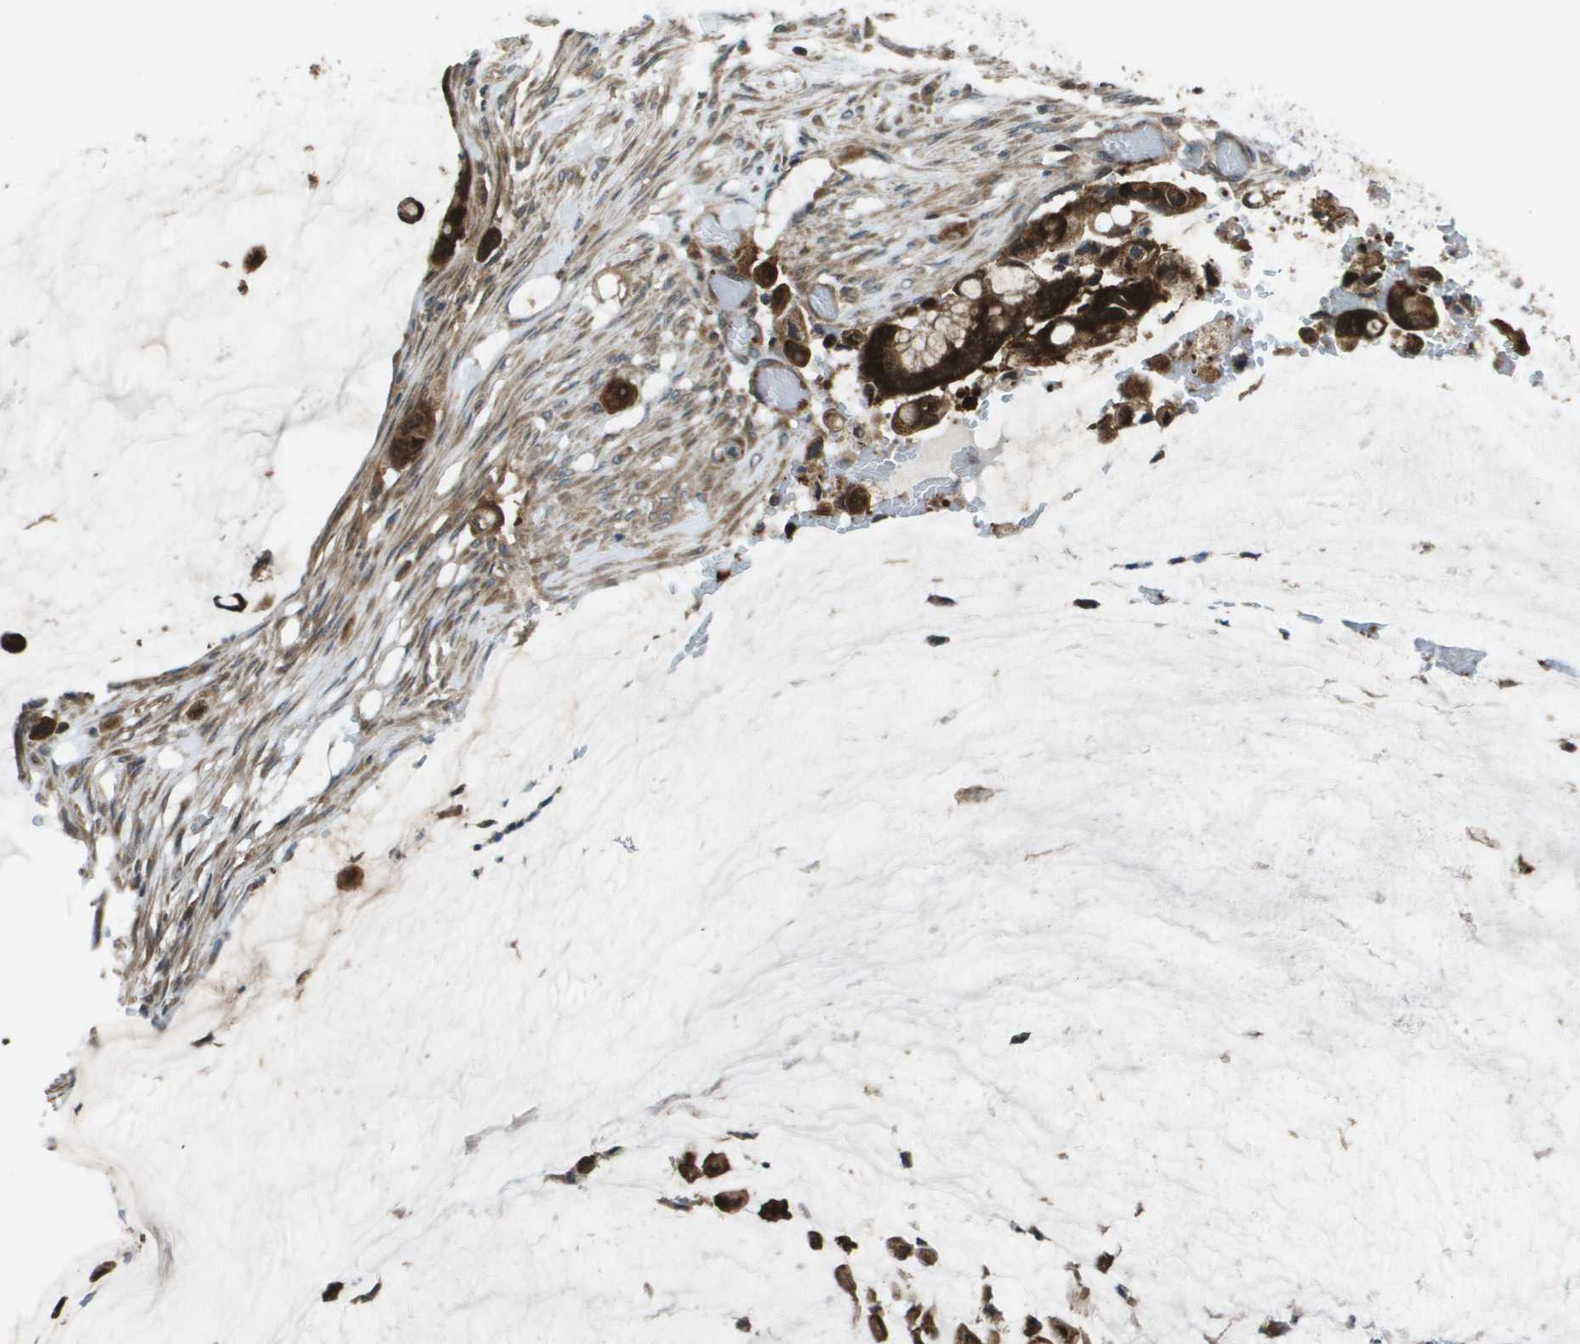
{"staining": {"intensity": "strong", "quantity": ">75%", "location": "cytoplasmic/membranous"}, "tissue": "pancreatic cancer", "cell_type": "Tumor cells", "image_type": "cancer", "snomed": [{"axis": "morphology", "description": "Adenocarcinoma, NOS"}, {"axis": "topography", "description": "Pancreas"}], "caption": "Tumor cells reveal high levels of strong cytoplasmic/membranous positivity in about >75% of cells in adenocarcinoma (pancreatic).", "gene": "PLPBP", "patient": {"sex": "male", "age": 41}}